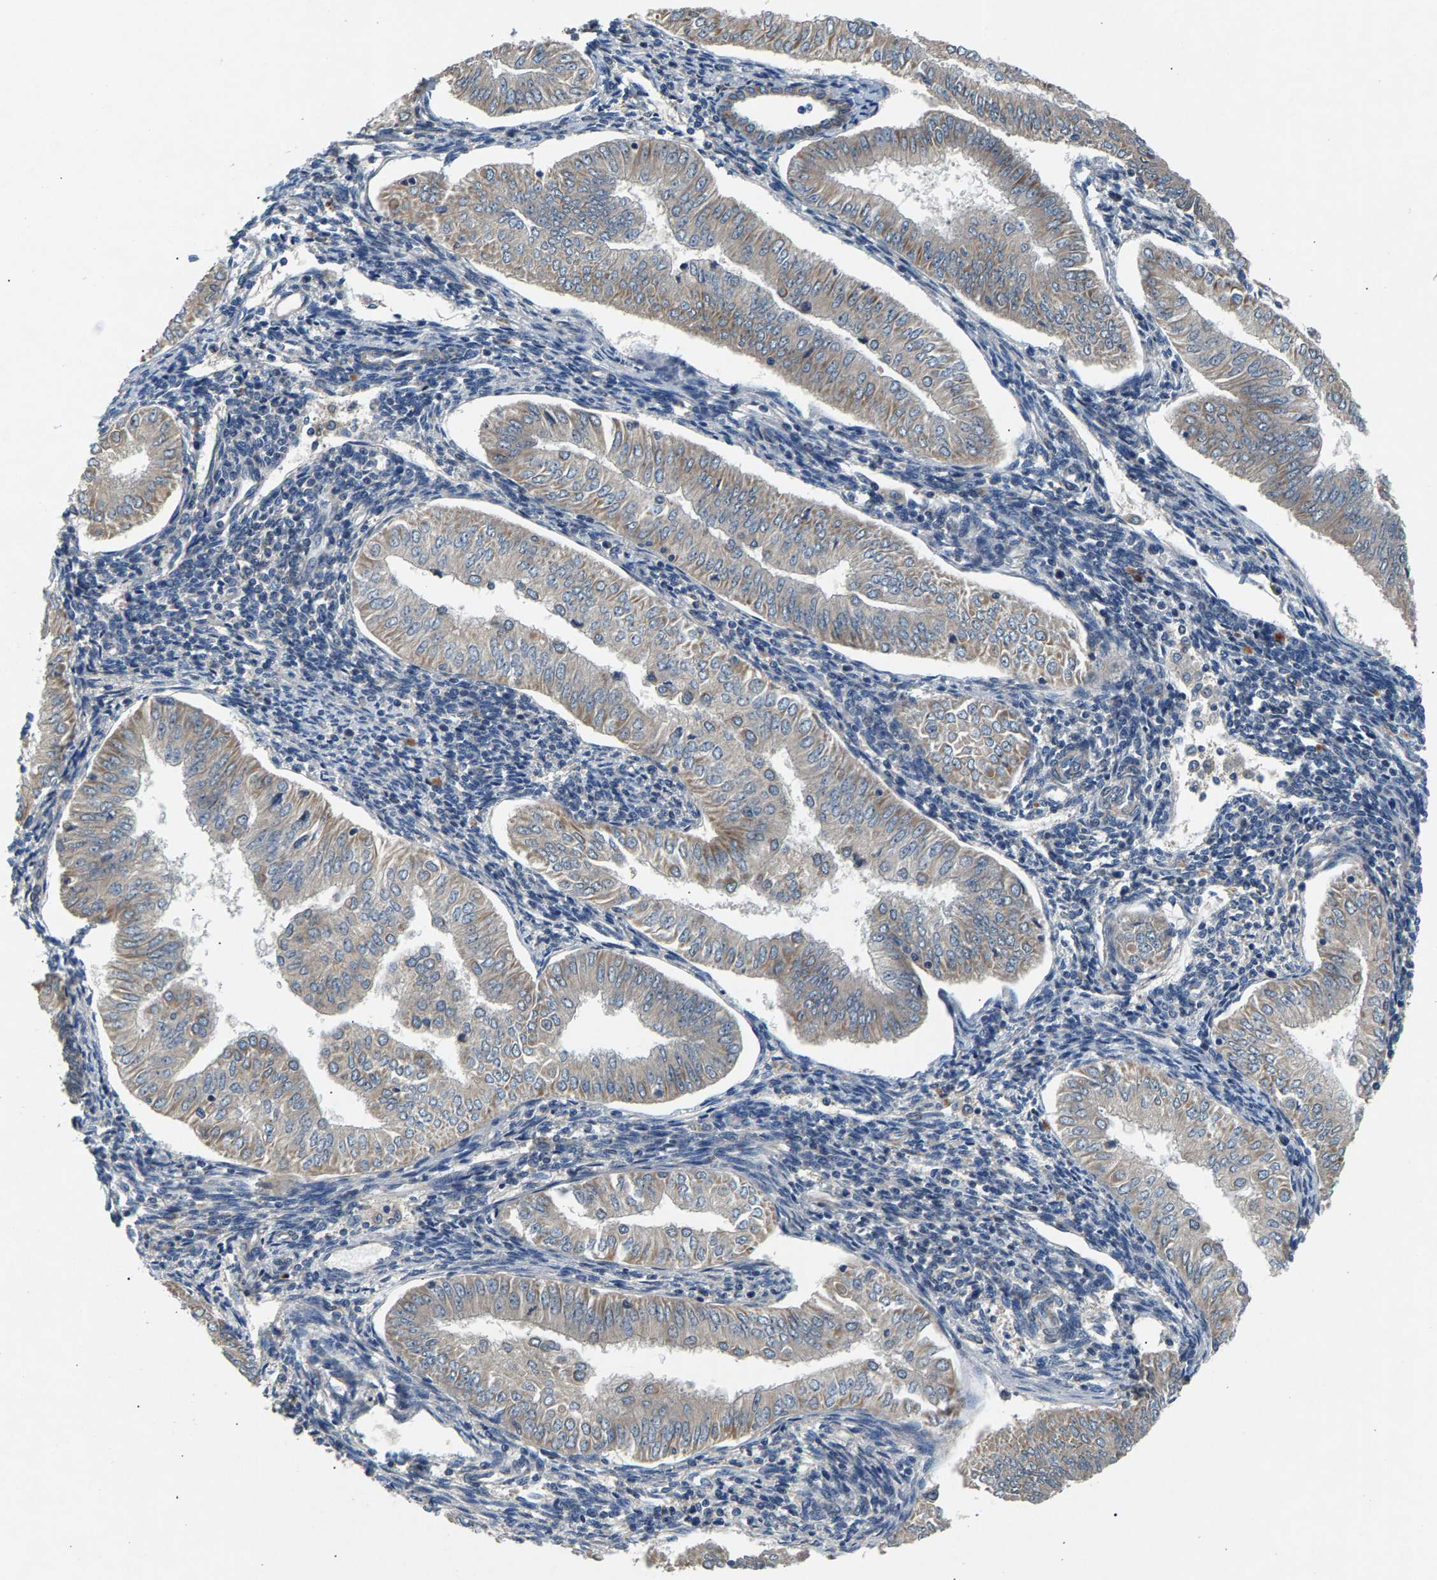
{"staining": {"intensity": "weak", "quantity": "25%-75%", "location": "cytoplasmic/membranous"}, "tissue": "endometrial cancer", "cell_type": "Tumor cells", "image_type": "cancer", "snomed": [{"axis": "morphology", "description": "Normal tissue, NOS"}, {"axis": "morphology", "description": "Adenocarcinoma, NOS"}, {"axis": "topography", "description": "Endometrium"}], "caption": "A micrograph of endometrial cancer stained for a protein demonstrates weak cytoplasmic/membranous brown staining in tumor cells.", "gene": "NT5C", "patient": {"sex": "female", "age": 53}}